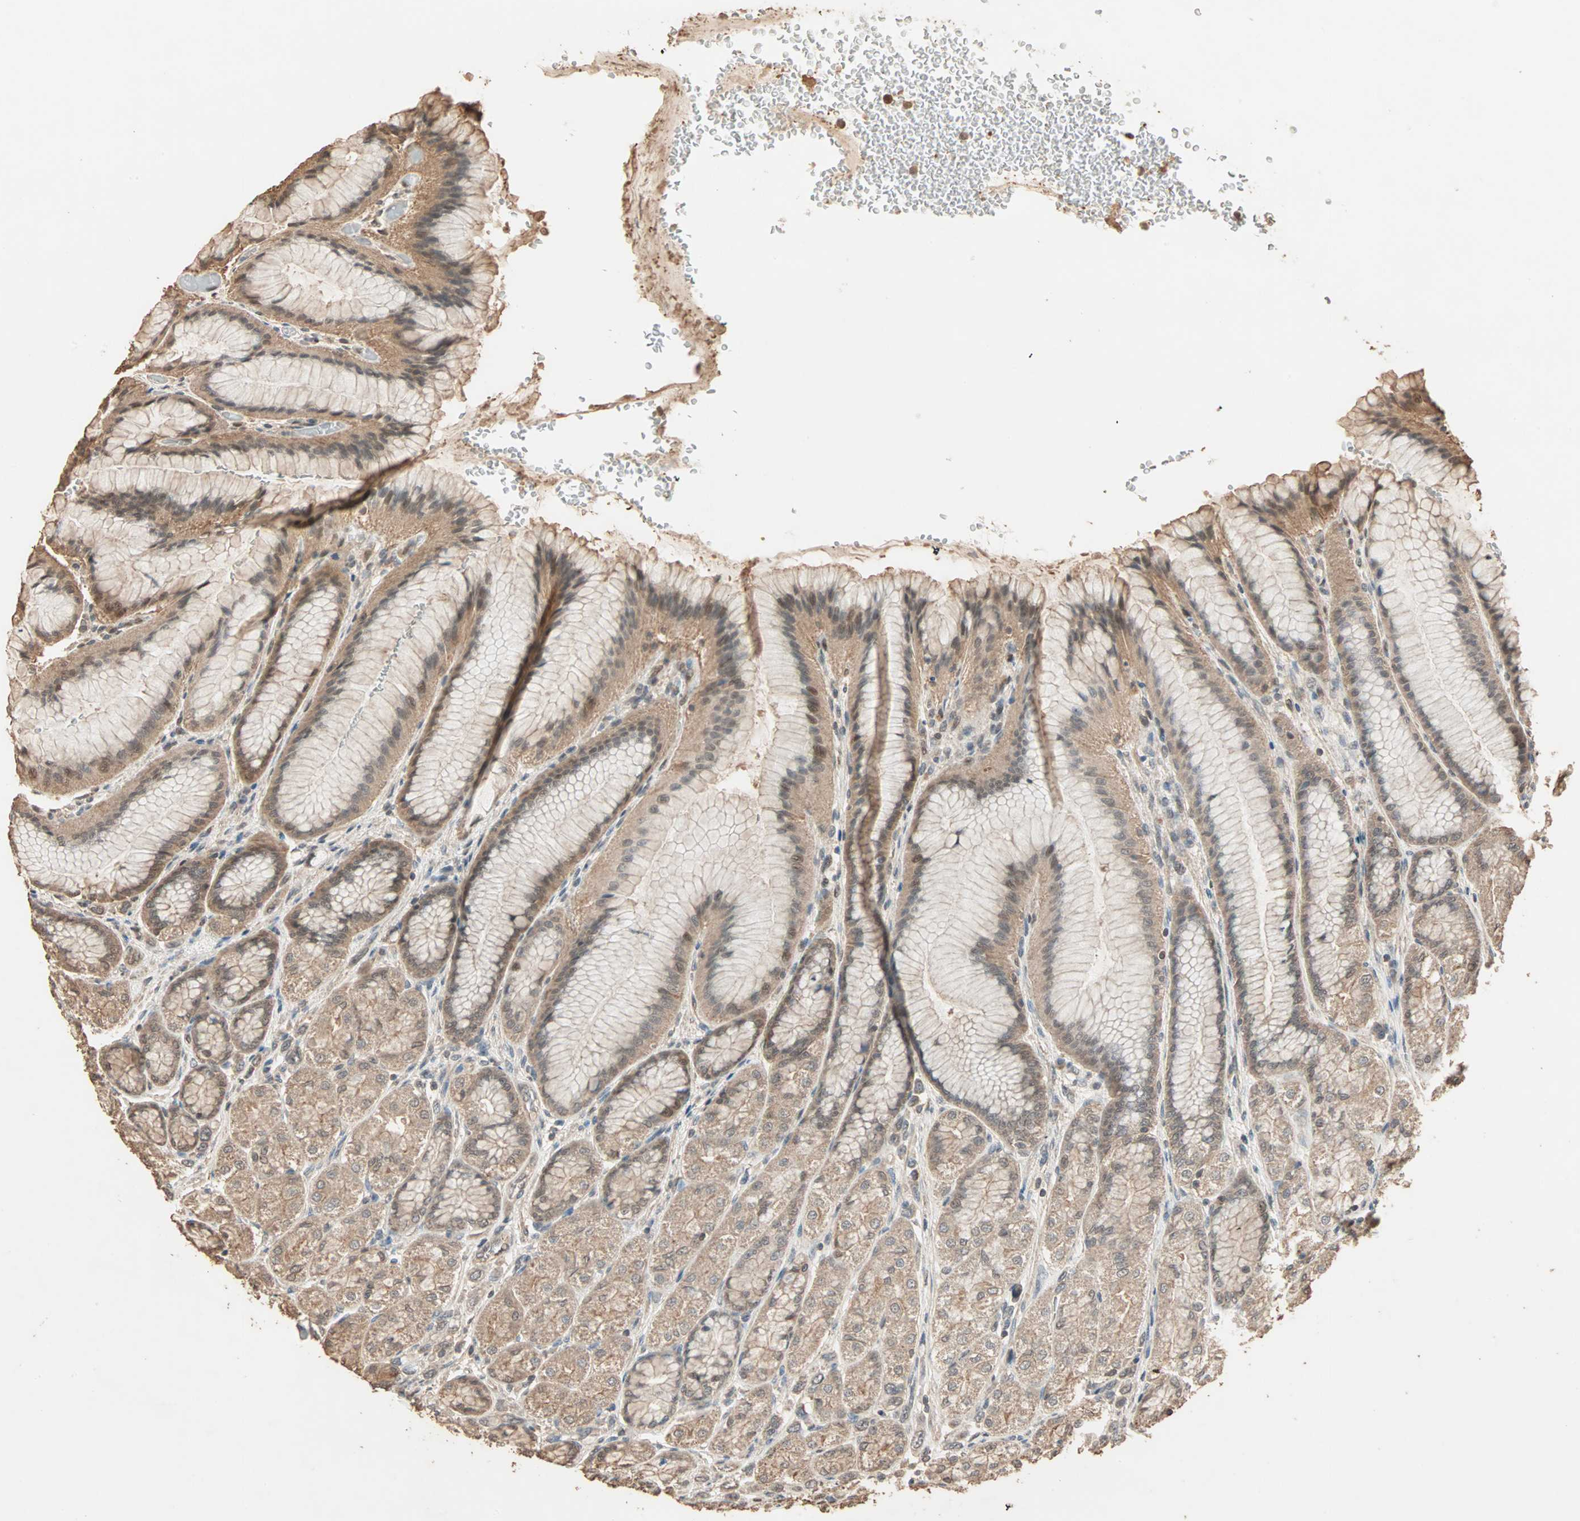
{"staining": {"intensity": "moderate", "quantity": ">75%", "location": "cytoplasmic/membranous"}, "tissue": "stomach", "cell_type": "Glandular cells", "image_type": "normal", "snomed": [{"axis": "morphology", "description": "Normal tissue, NOS"}, {"axis": "morphology", "description": "Adenocarcinoma, NOS"}, {"axis": "topography", "description": "Stomach"}, {"axis": "topography", "description": "Stomach, lower"}], "caption": "Protein staining displays moderate cytoplasmic/membranous expression in about >75% of glandular cells in unremarkable stomach. (Stains: DAB in brown, nuclei in blue, Microscopy: brightfield microscopy at high magnification).", "gene": "ZBTB33", "patient": {"sex": "female", "age": 65}}